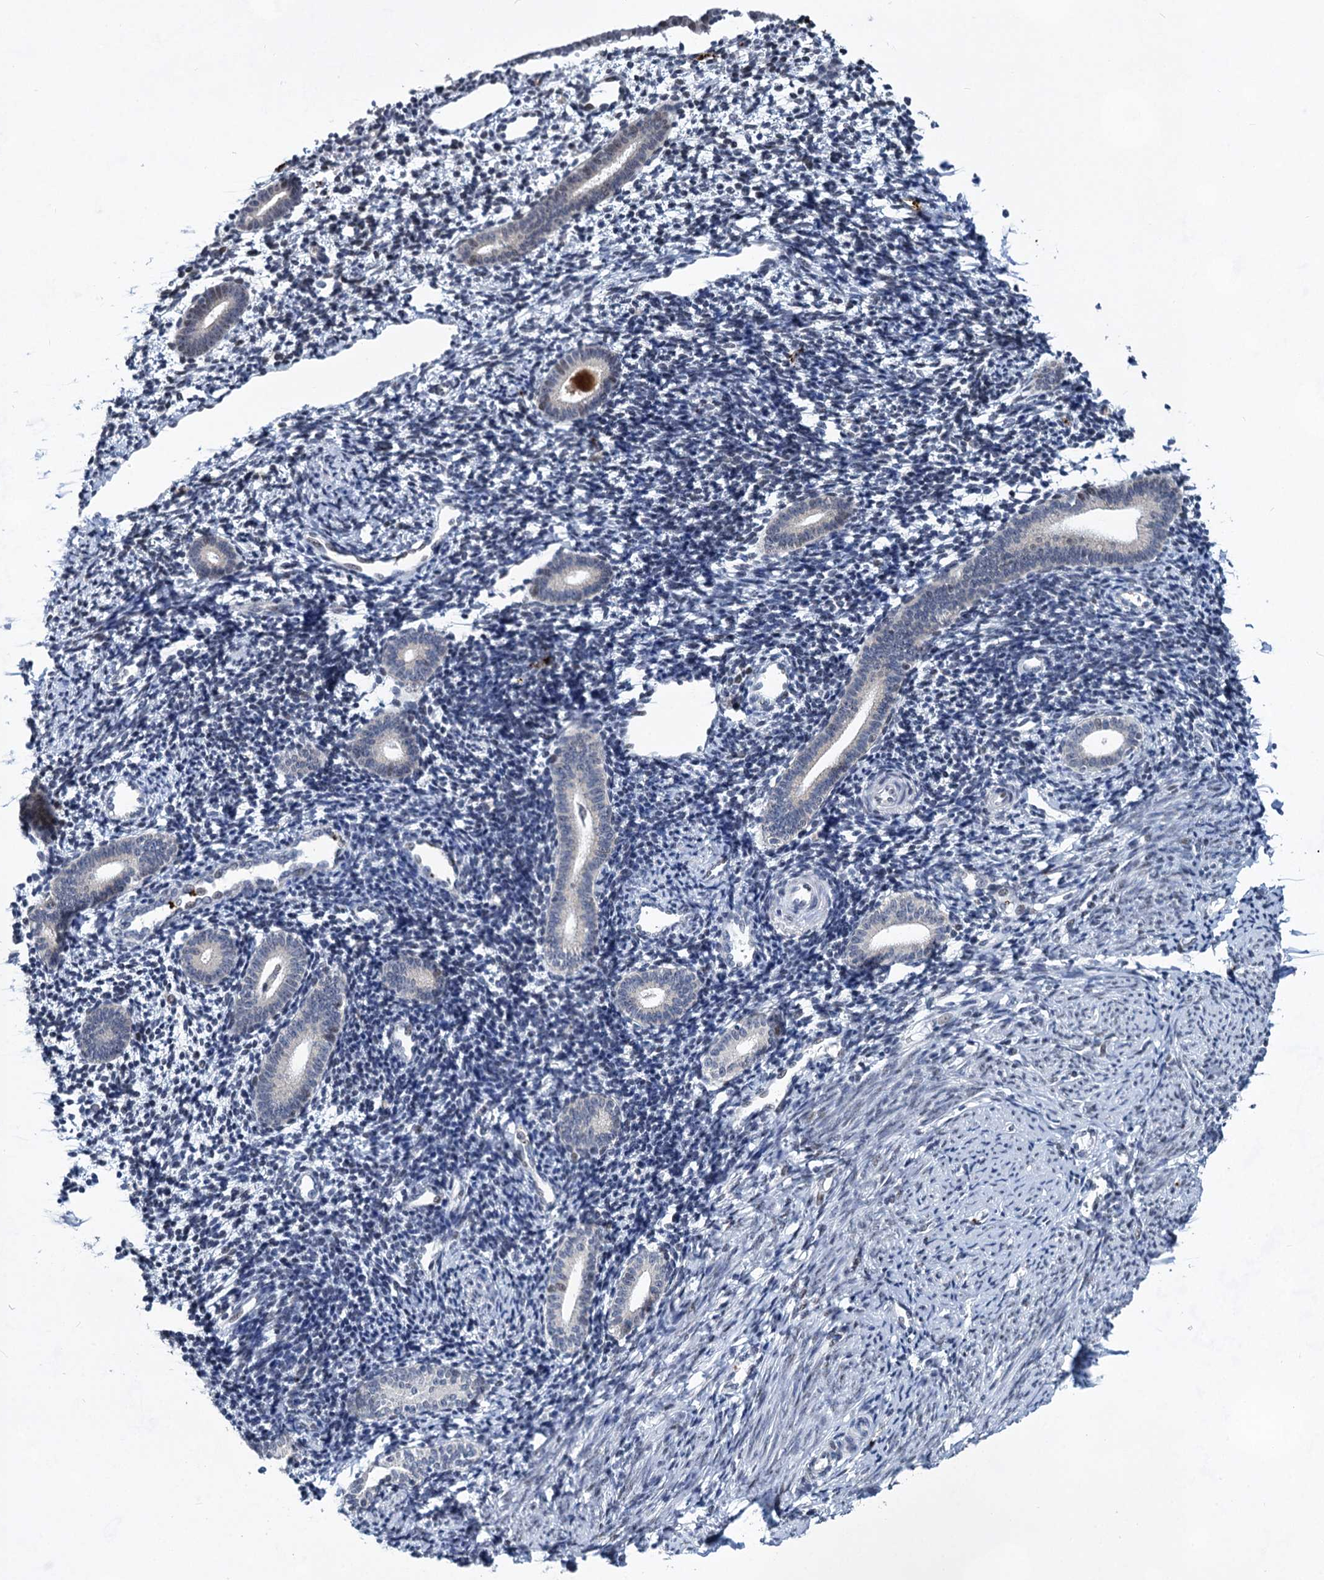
{"staining": {"intensity": "negative", "quantity": "none", "location": "none"}, "tissue": "endometrium", "cell_type": "Cells in endometrial stroma", "image_type": "normal", "snomed": [{"axis": "morphology", "description": "Normal tissue, NOS"}, {"axis": "topography", "description": "Endometrium"}], "caption": "IHC histopathology image of normal endometrium: endometrium stained with DAB exhibits no significant protein positivity in cells in endometrial stroma. (Immunohistochemistry, brightfield microscopy, high magnification).", "gene": "MON2", "patient": {"sex": "female", "age": 56}}